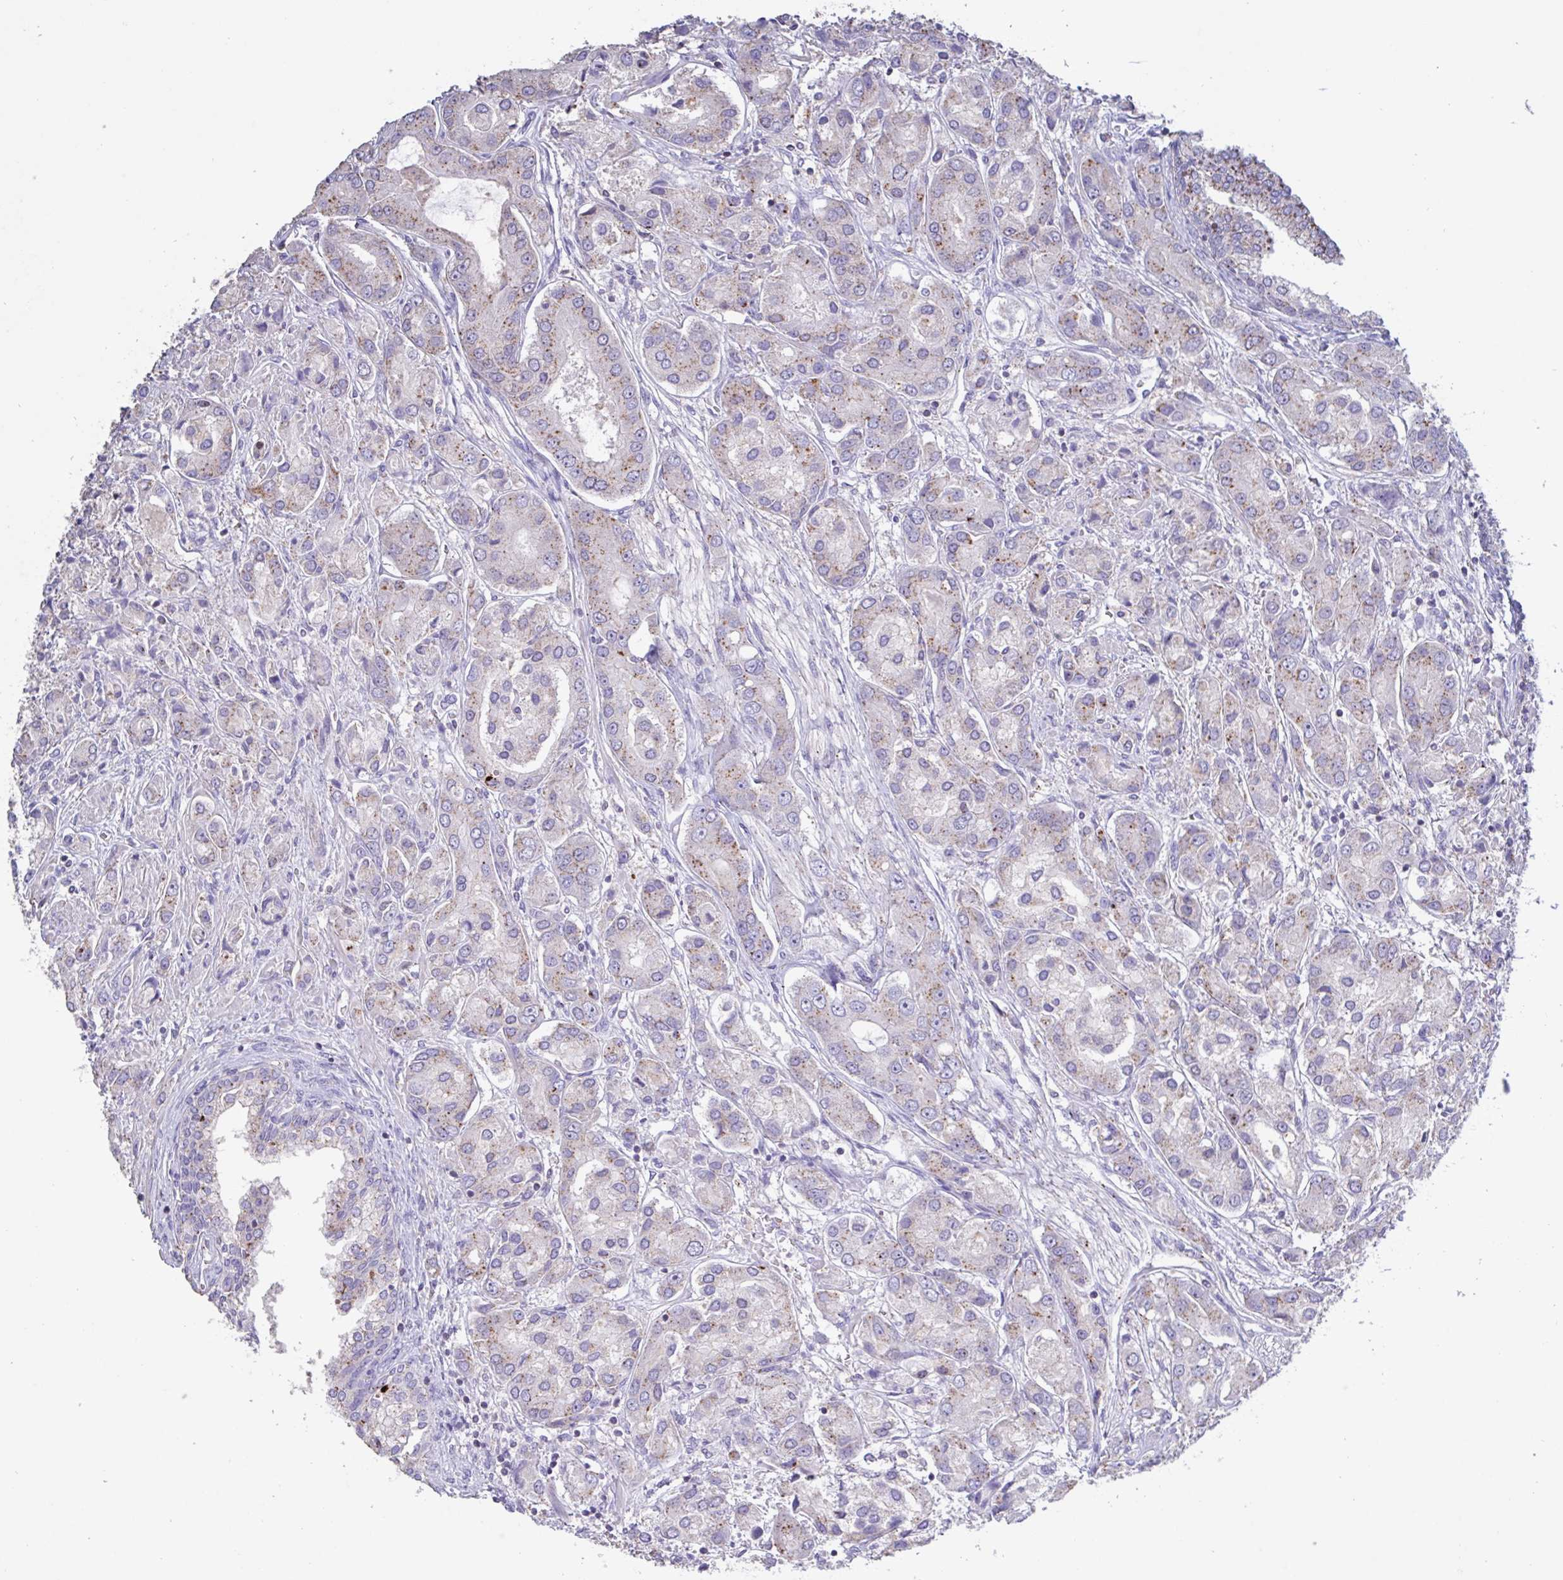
{"staining": {"intensity": "weak", "quantity": "25%-75%", "location": "cytoplasmic/membranous"}, "tissue": "prostate cancer", "cell_type": "Tumor cells", "image_type": "cancer", "snomed": [{"axis": "morphology", "description": "Adenocarcinoma, High grade"}, {"axis": "topography", "description": "Prostate"}], "caption": "Immunohistochemistry of human prostate cancer shows low levels of weak cytoplasmic/membranous positivity in about 25%-75% of tumor cells.", "gene": "CHMP5", "patient": {"sex": "male", "age": 67}}